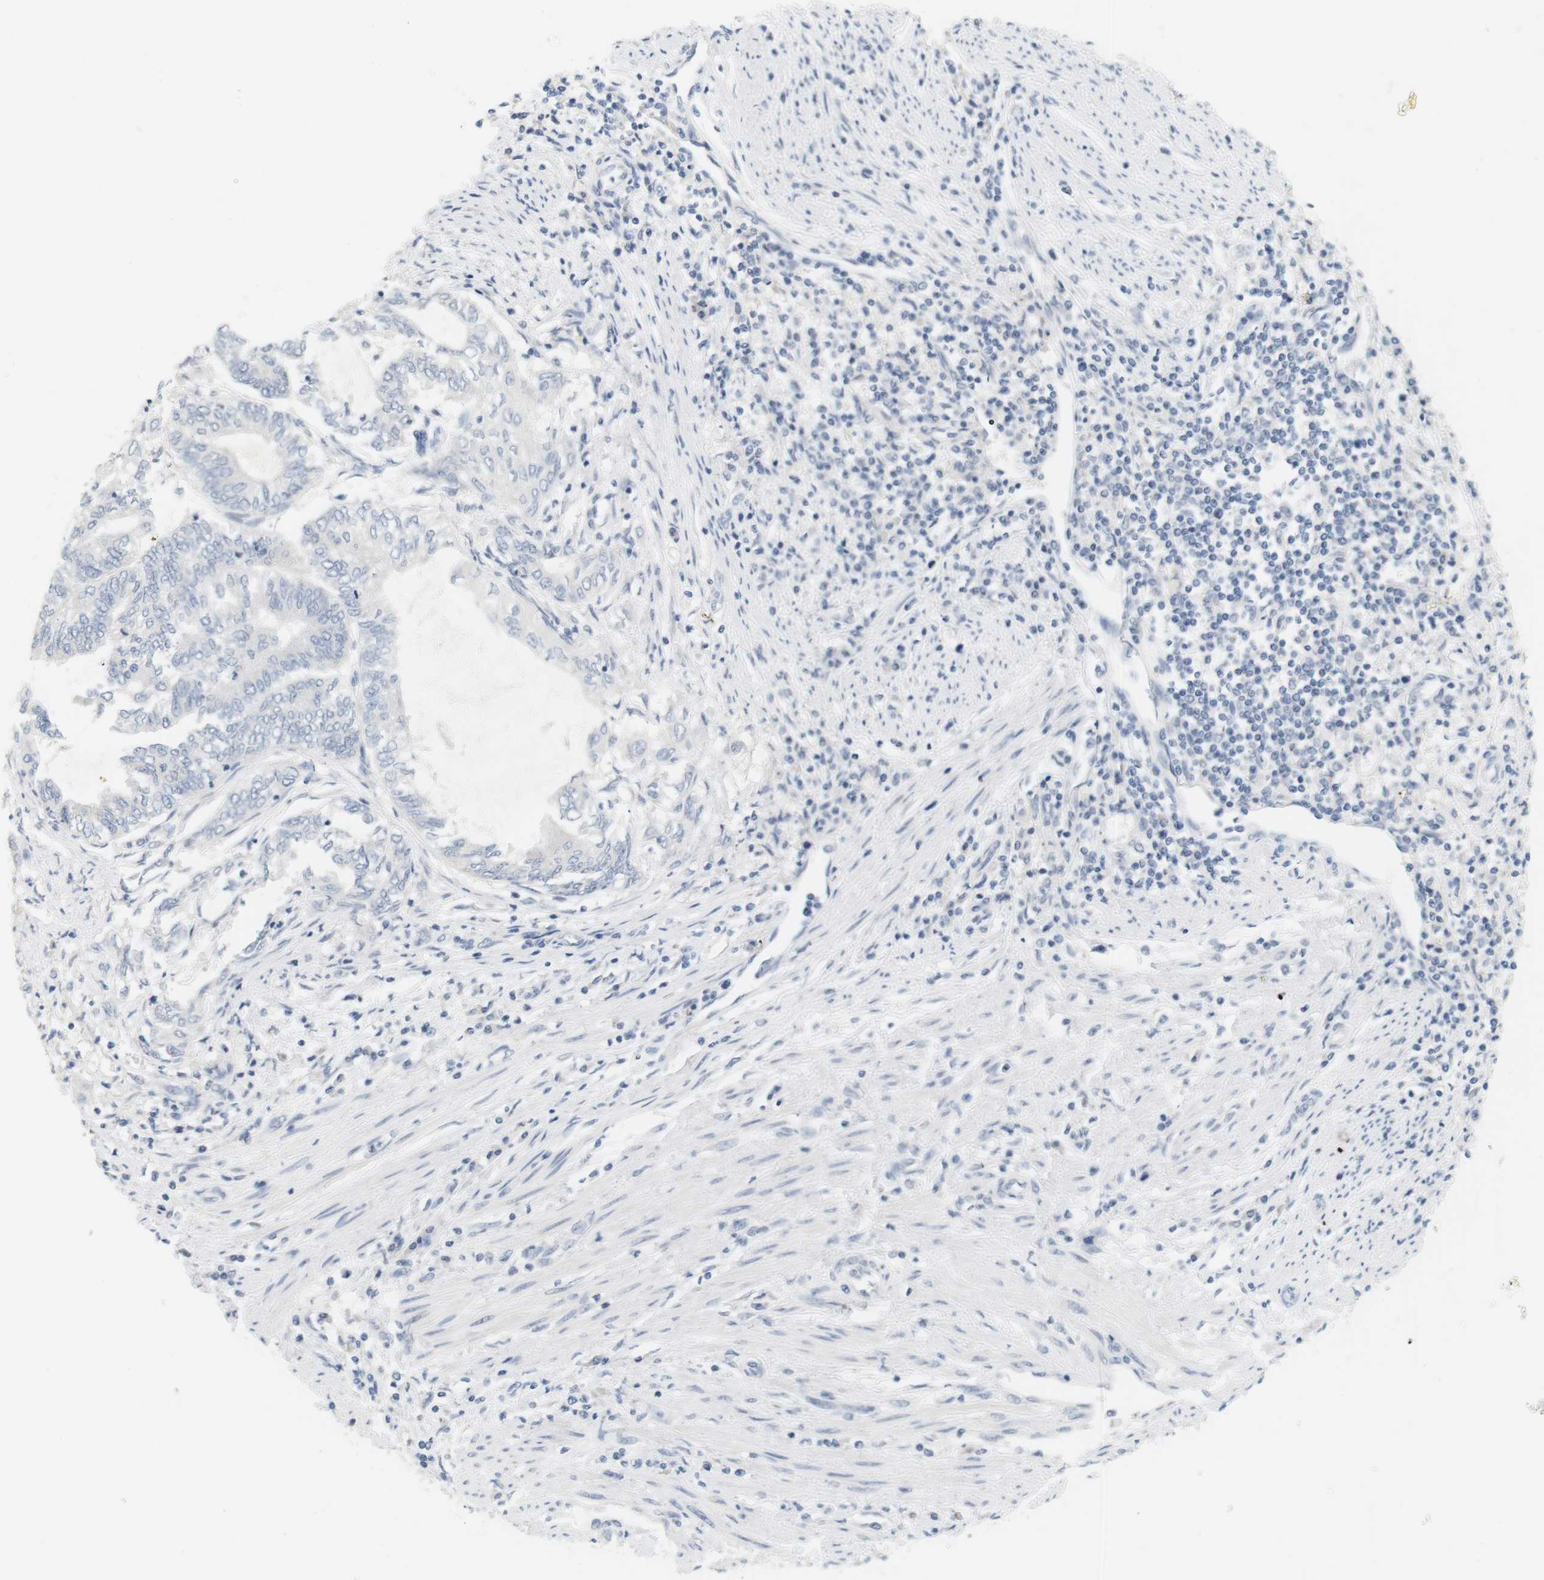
{"staining": {"intensity": "negative", "quantity": "none", "location": "none"}, "tissue": "endometrial cancer", "cell_type": "Tumor cells", "image_type": "cancer", "snomed": [{"axis": "morphology", "description": "Adenocarcinoma, NOS"}, {"axis": "topography", "description": "Uterus"}, {"axis": "topography", "description": "Endometrium"}], "caption": "Tumor cells show no significant protein expression in endometrial adenocarcinoma.", "gene": "OPRM1", "patient": {"sex": "female", "age": 70}}